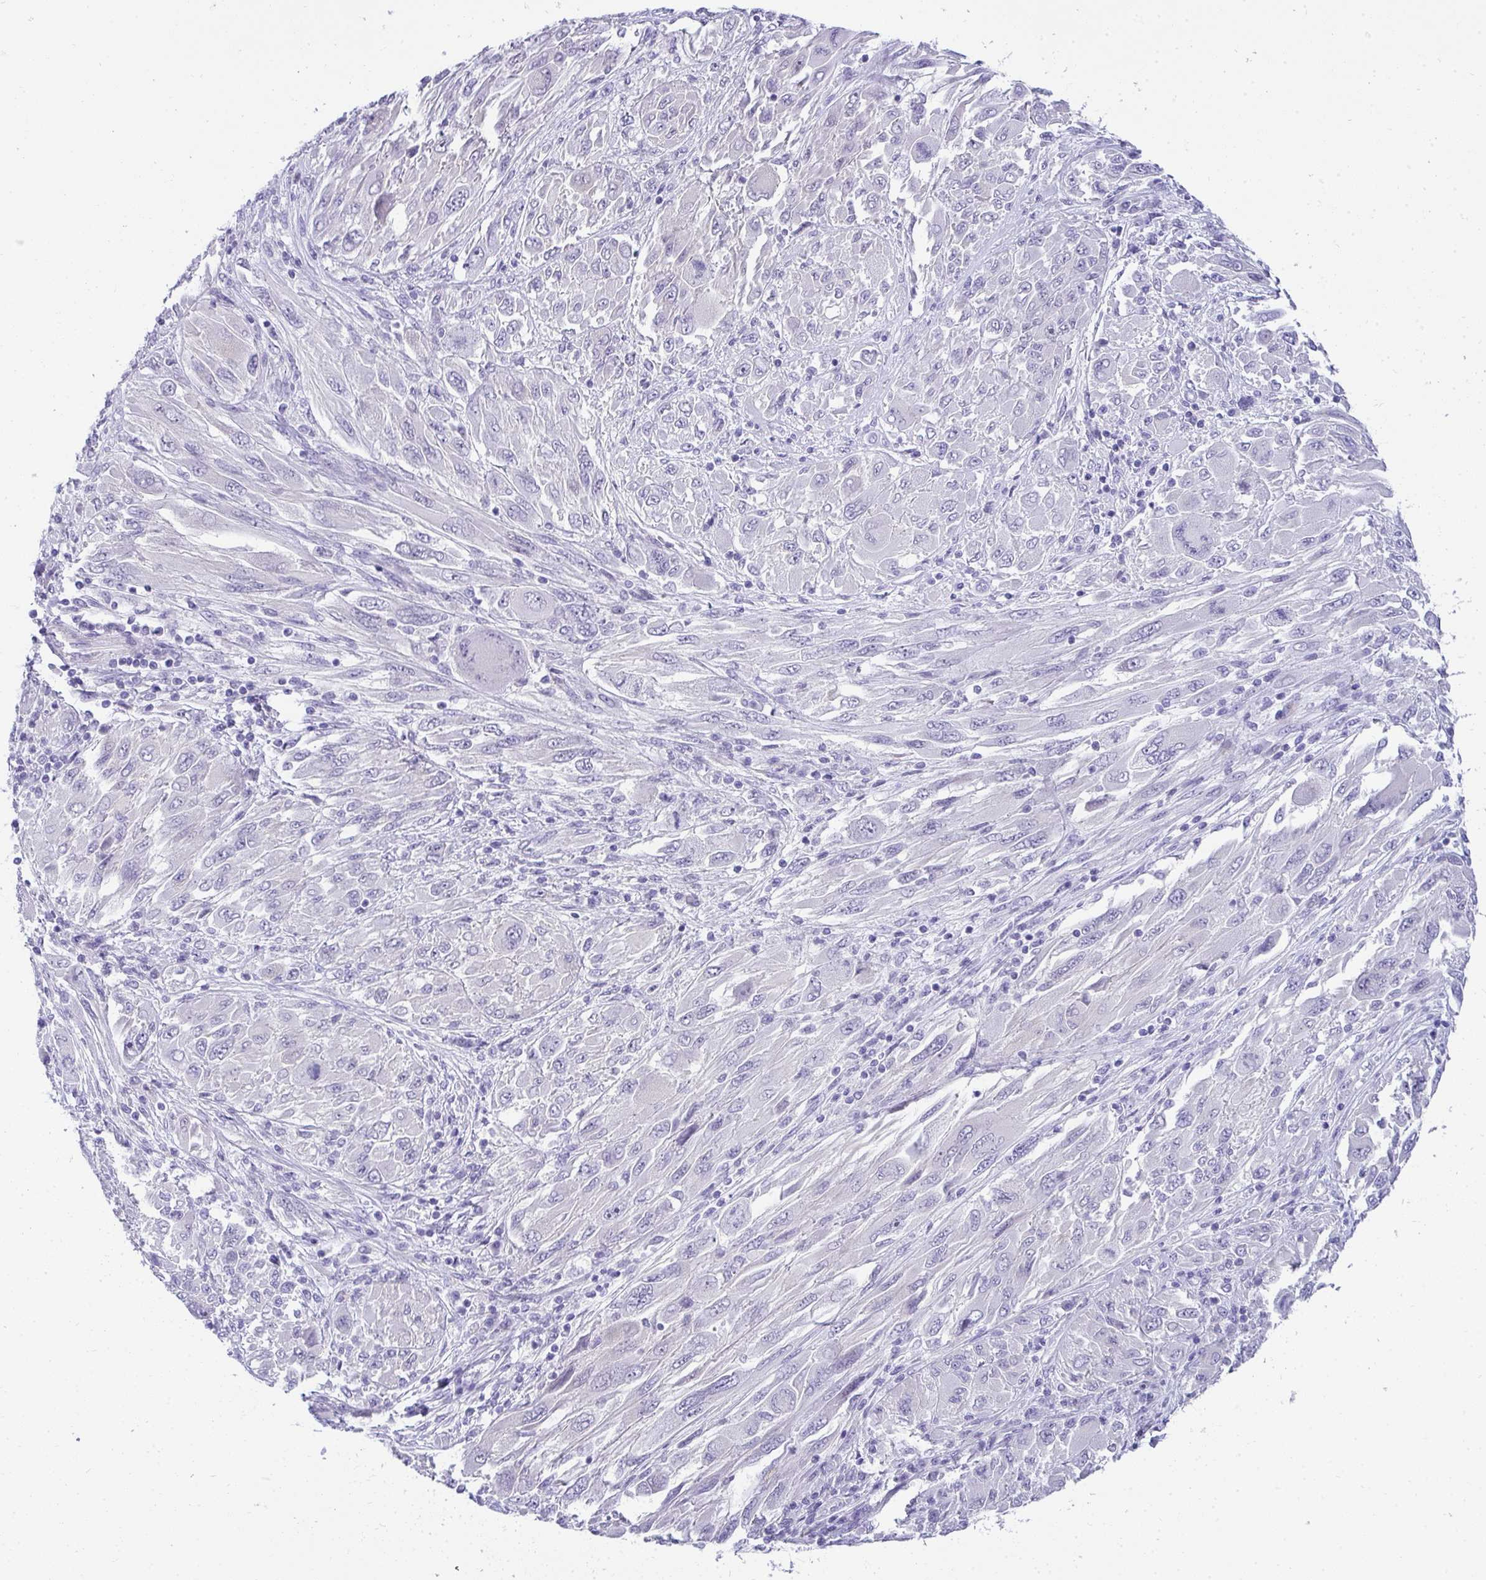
{"staining": {"intensity": "negative", "quantity": "none", "location": "none"}, "tissue": "melanoma", "cell_type": "Tumor cells", "image_type": "cancer", "snomed": [{"axis": "morphology", "description": "Malignant melanoma, NOS"}, {"axis": "topography", "description": "Skin"}], "caption": "Immunohistochemistry (IHC) of malignant melanoma shows no staining in tumor cells. (Stains: DAB IHC with hematoxylin counter stain, Microscopy: brightfield microscopy at high magnification).", "gene": "AK5", "patient": {"sex": "female", "age": 91}}